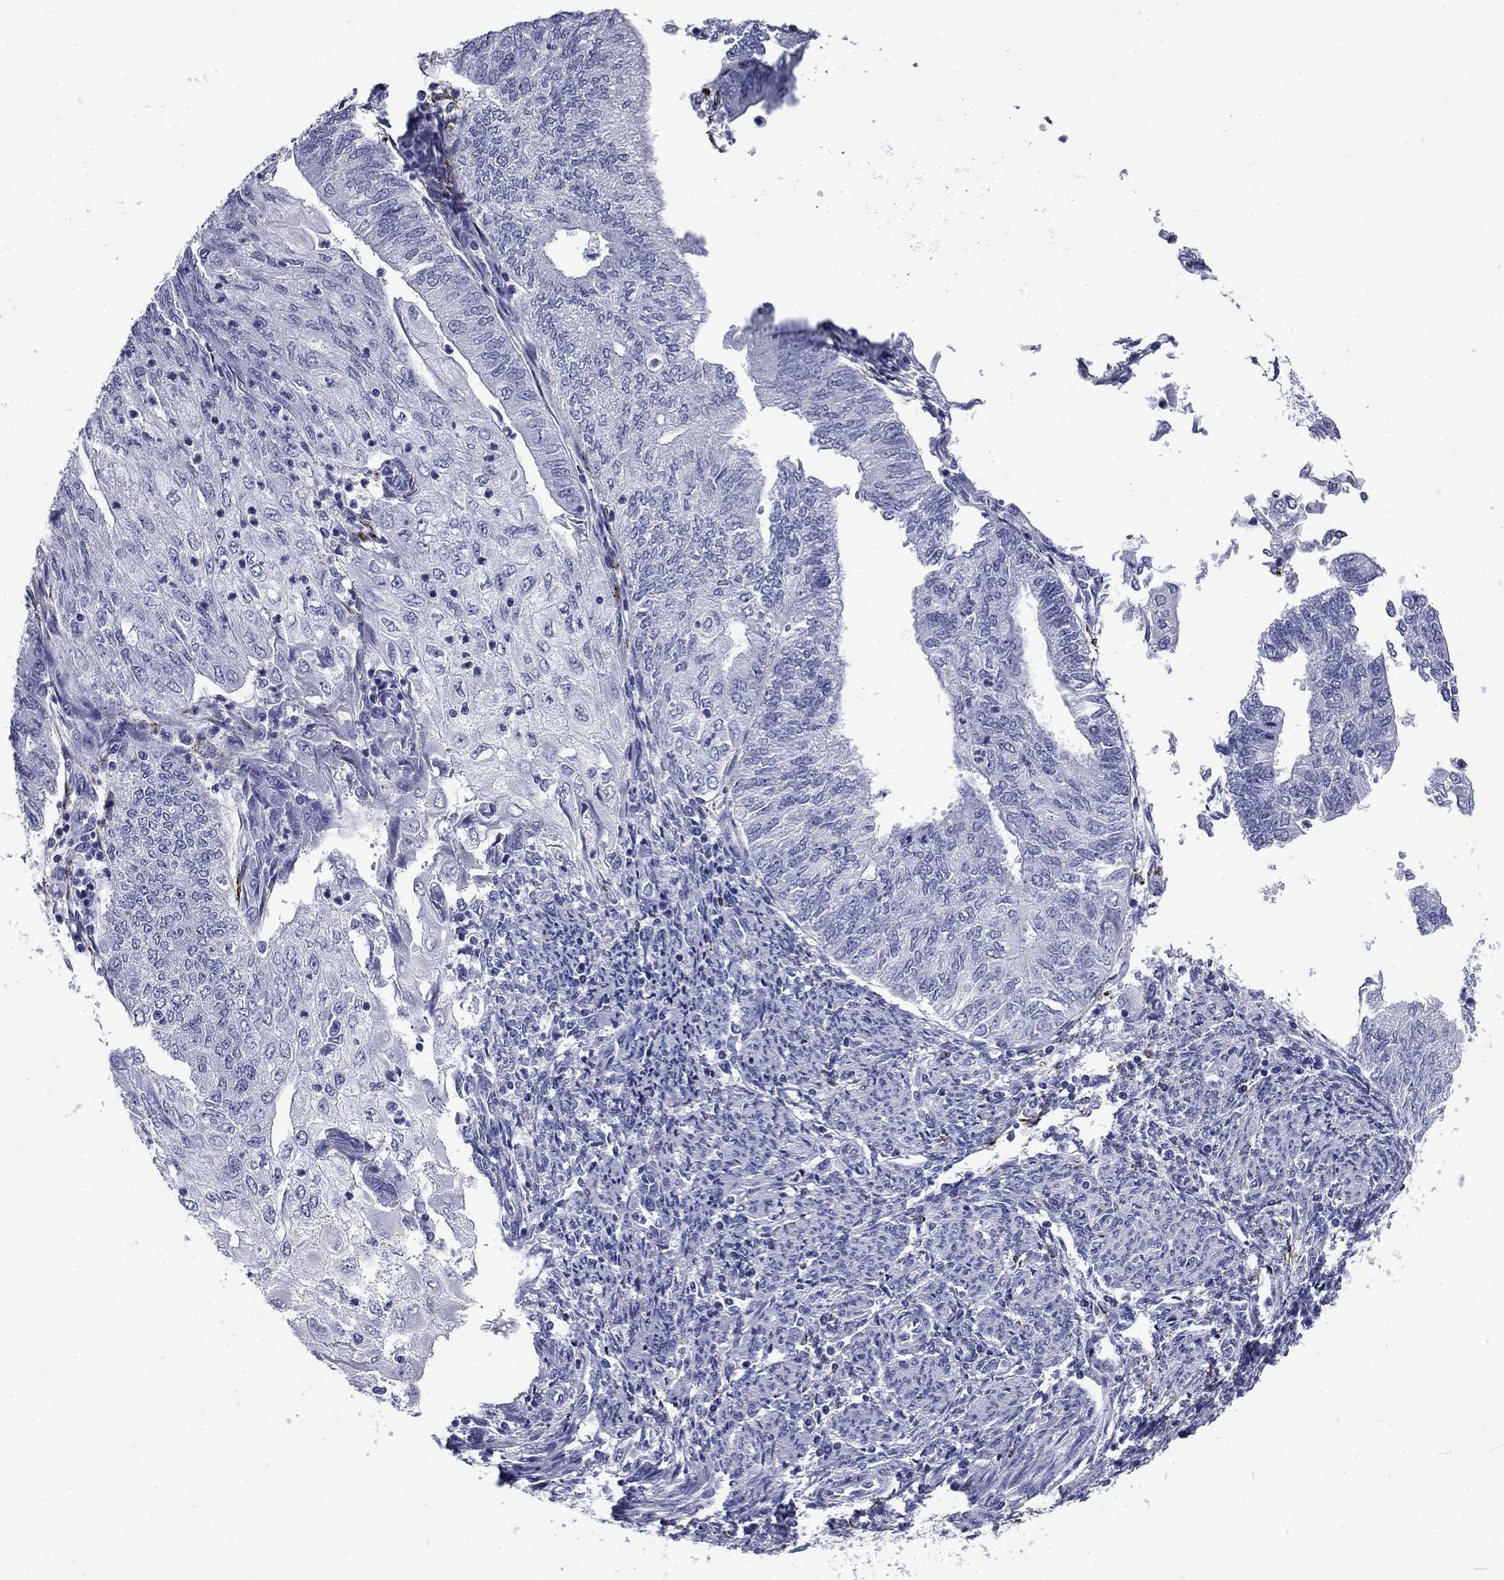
{"staining": {"intensity": "negative", "quantity": "none", "location": "none"}, "tissue": "endometrial cancer", "cell_type": "Tumor cells", "image_type": "cancer", "snomed": [{"axis": "morphology", "description": "Adenocarcinoma, NOS"}, {"axis": "topography", "description": "Endometrium"}], "caption": "Protein analysis of endometrial adenocarcinoma displays no significant expression in tumor cells.", "gene": "MGARP", "patient": {"sex": "female", "age": 59}}